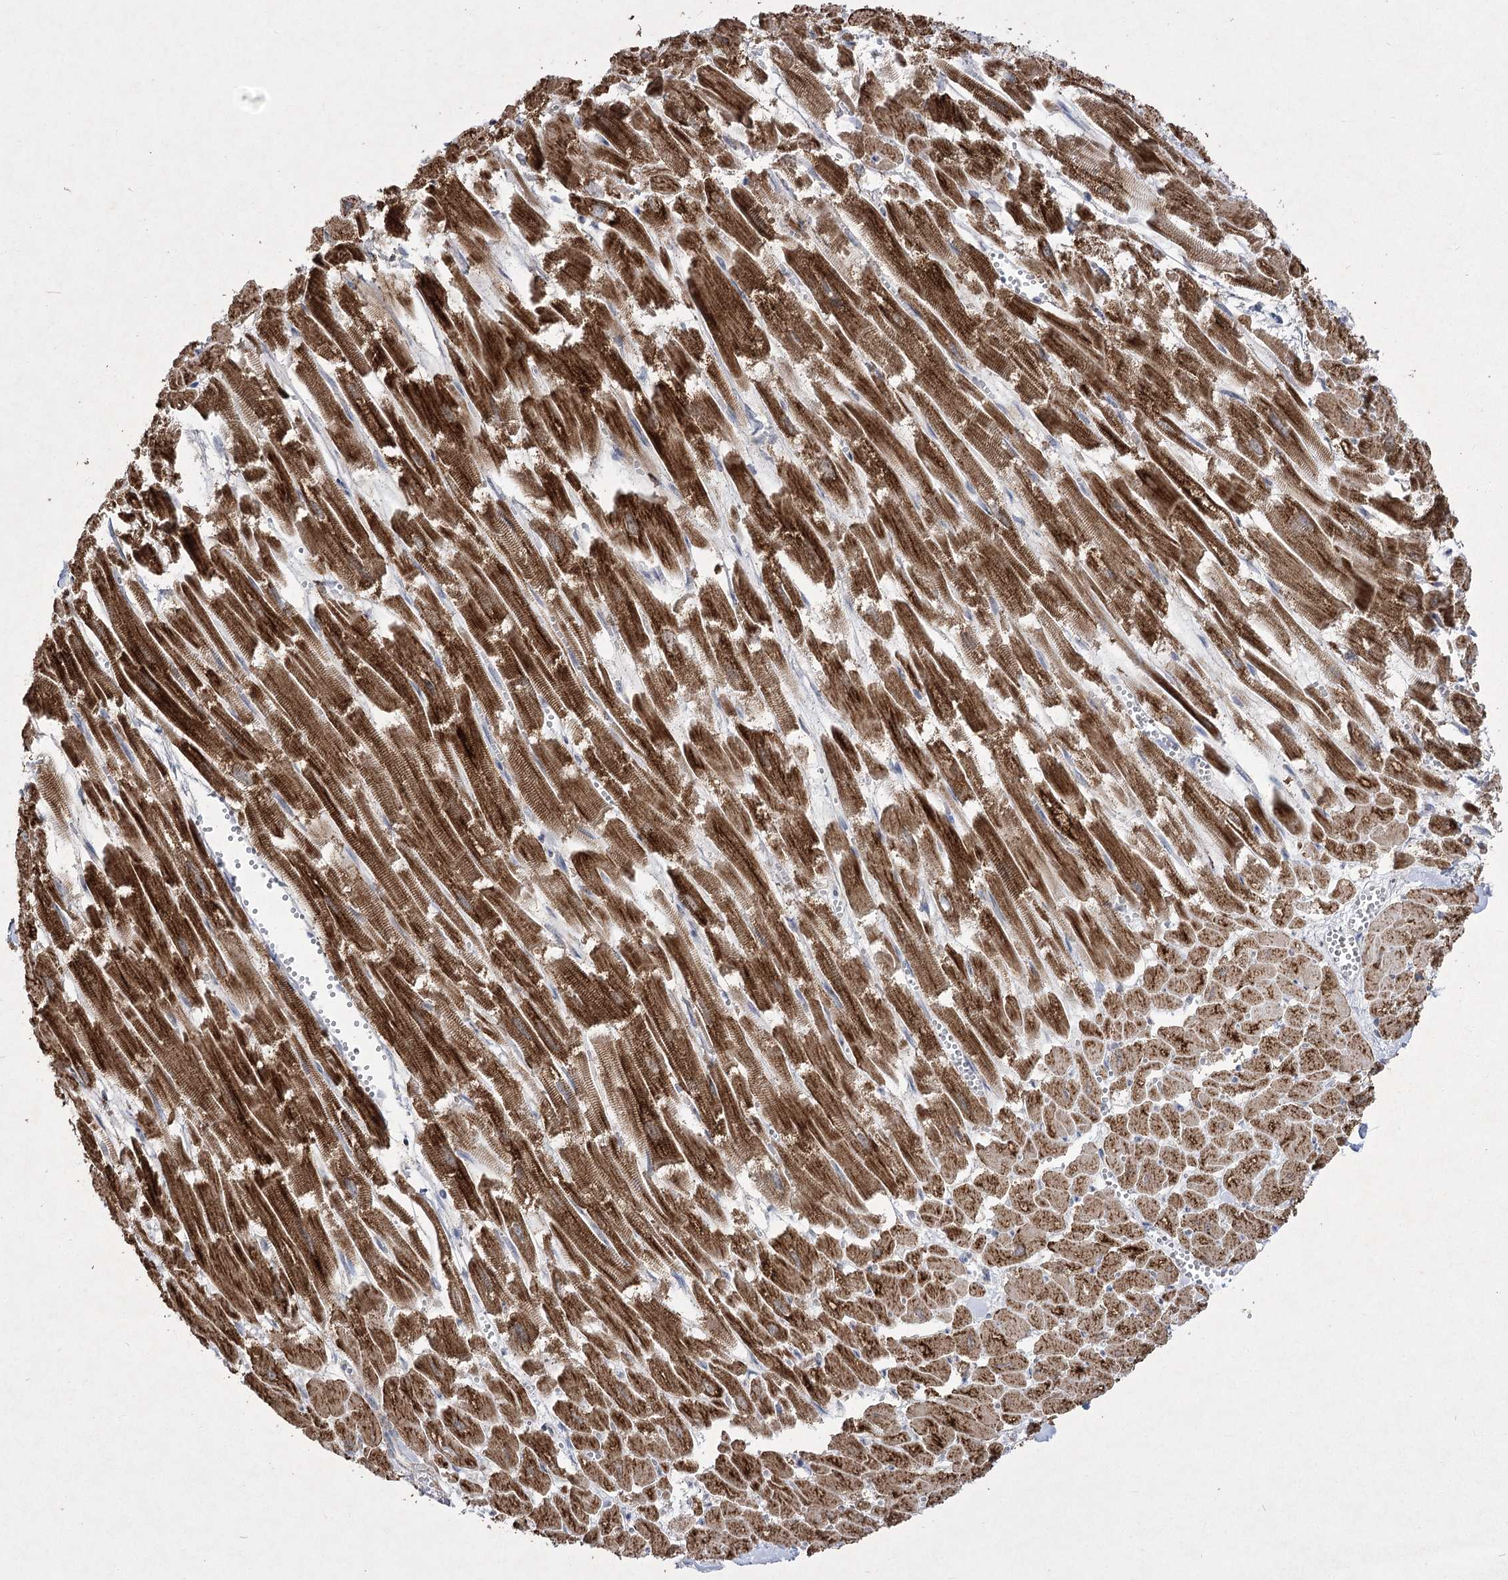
{"staining": {"intensity": "strong", "quantity": ">75%", "location": "cytoplasmic/membranous"}, "tissue": "heart muscle", "cell_type": "Cardiomyocytes", "image_type": "normal", "snomed": [{"axis": "morphology", "description": "Normal tissue, NOS"}, {"axis": "topography", "description": "Heart"}], "caption": "Benign heart muscle was stained to show a protein in brown. There is high levels of strong cytoplasmic/membranous expression in about >75% of cardiomyocytes. Using DAB (brown) and hematoxylin (blue) stains, captured at high magnification using brightfield microscopy.", "gene": "PDHB", "patient": {"sex": "male", "age": 54}}